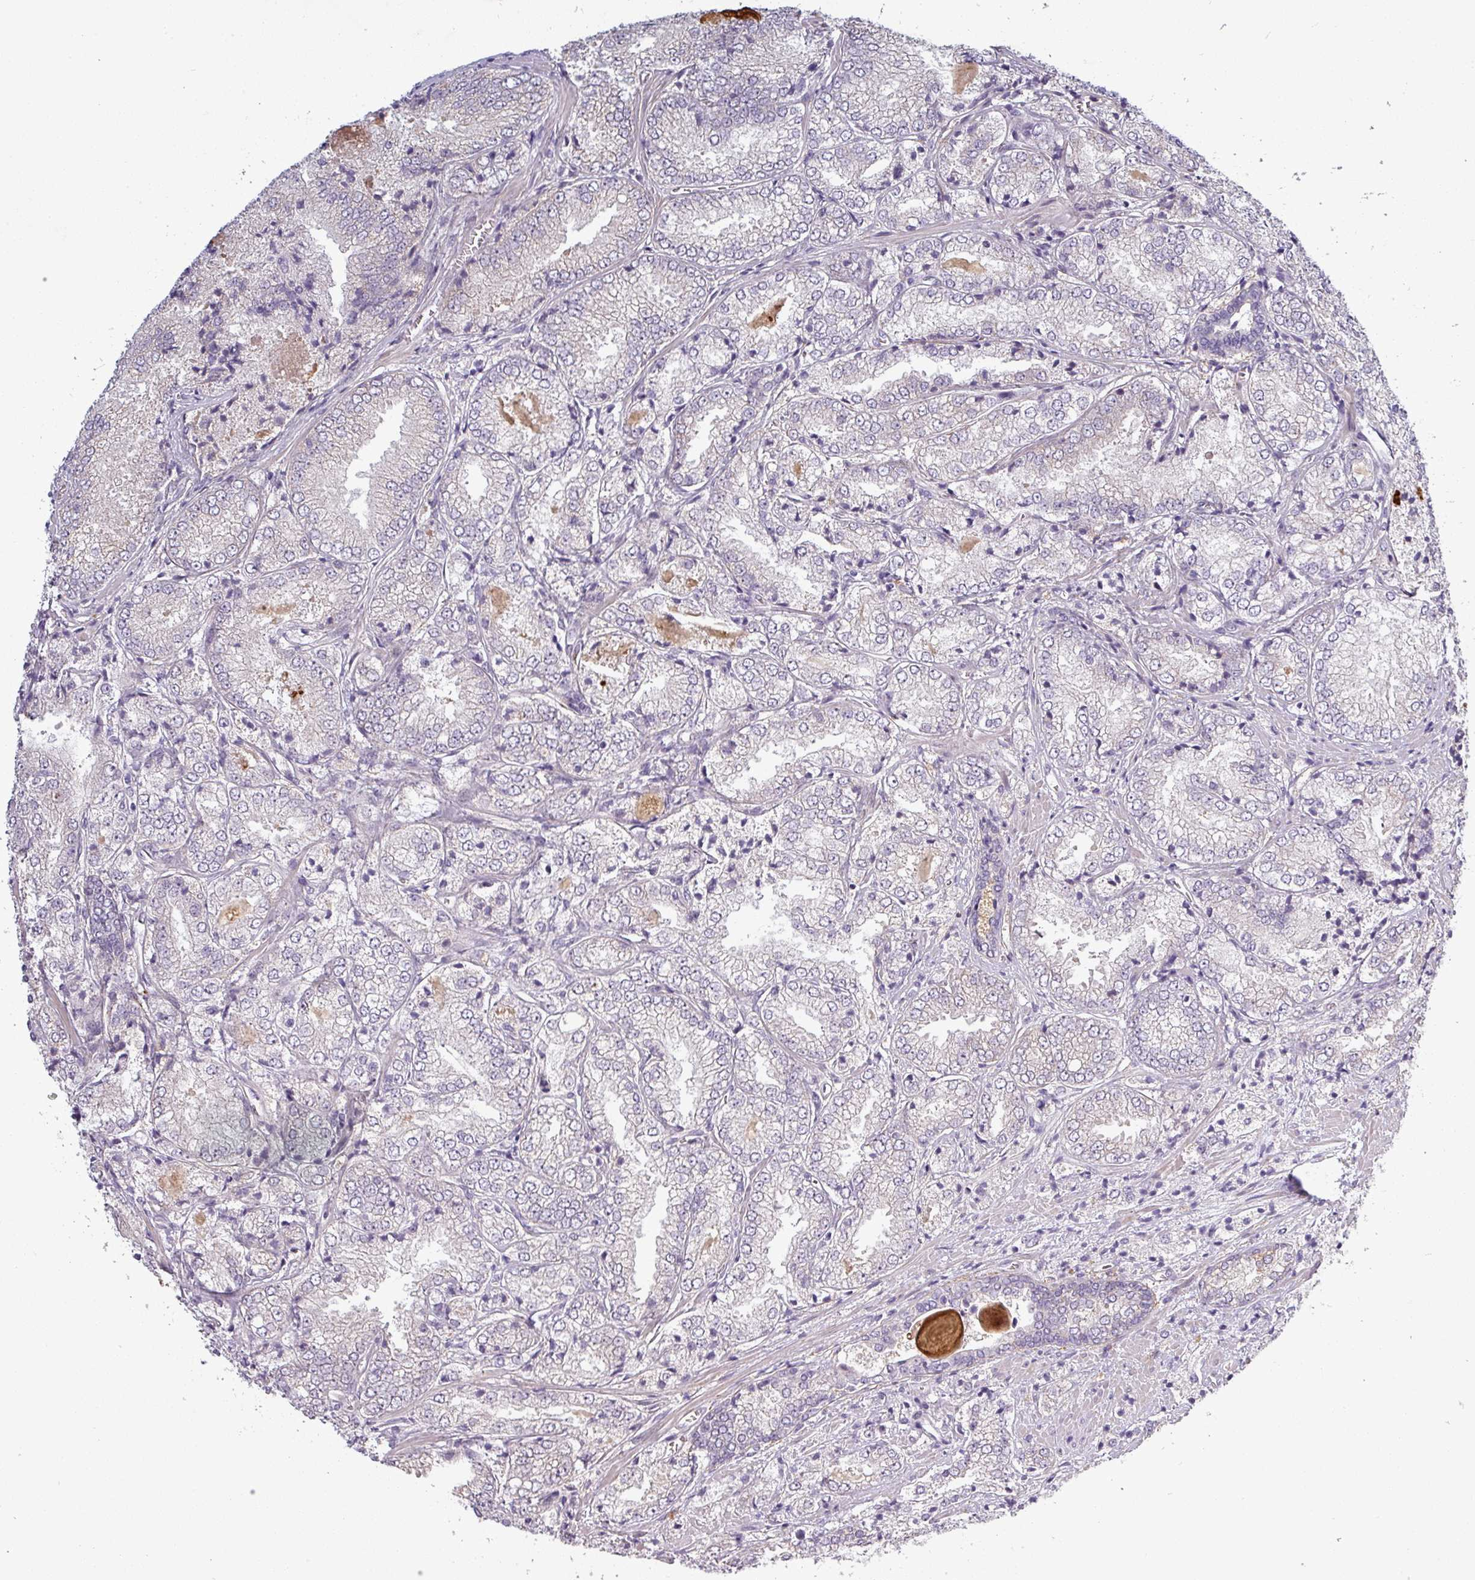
{"staining": {"intensity": "negative", "quantity": "none", "location": "none"}, "tissue": "prostate cancer", "cell_type": "Tumor cells", "image_type": "cancer", "snomed": [{"axis": "morphology", "description": "Adenocarcinoma, High grade"}, {"axis": "topography", "description": "Prostate"}], "caption": "Tumor cells show no significant expression in prostate high-grade adenocarcinoma.", "gene": "C2orf16", "patient": {"sex": "male", "age": 63}}